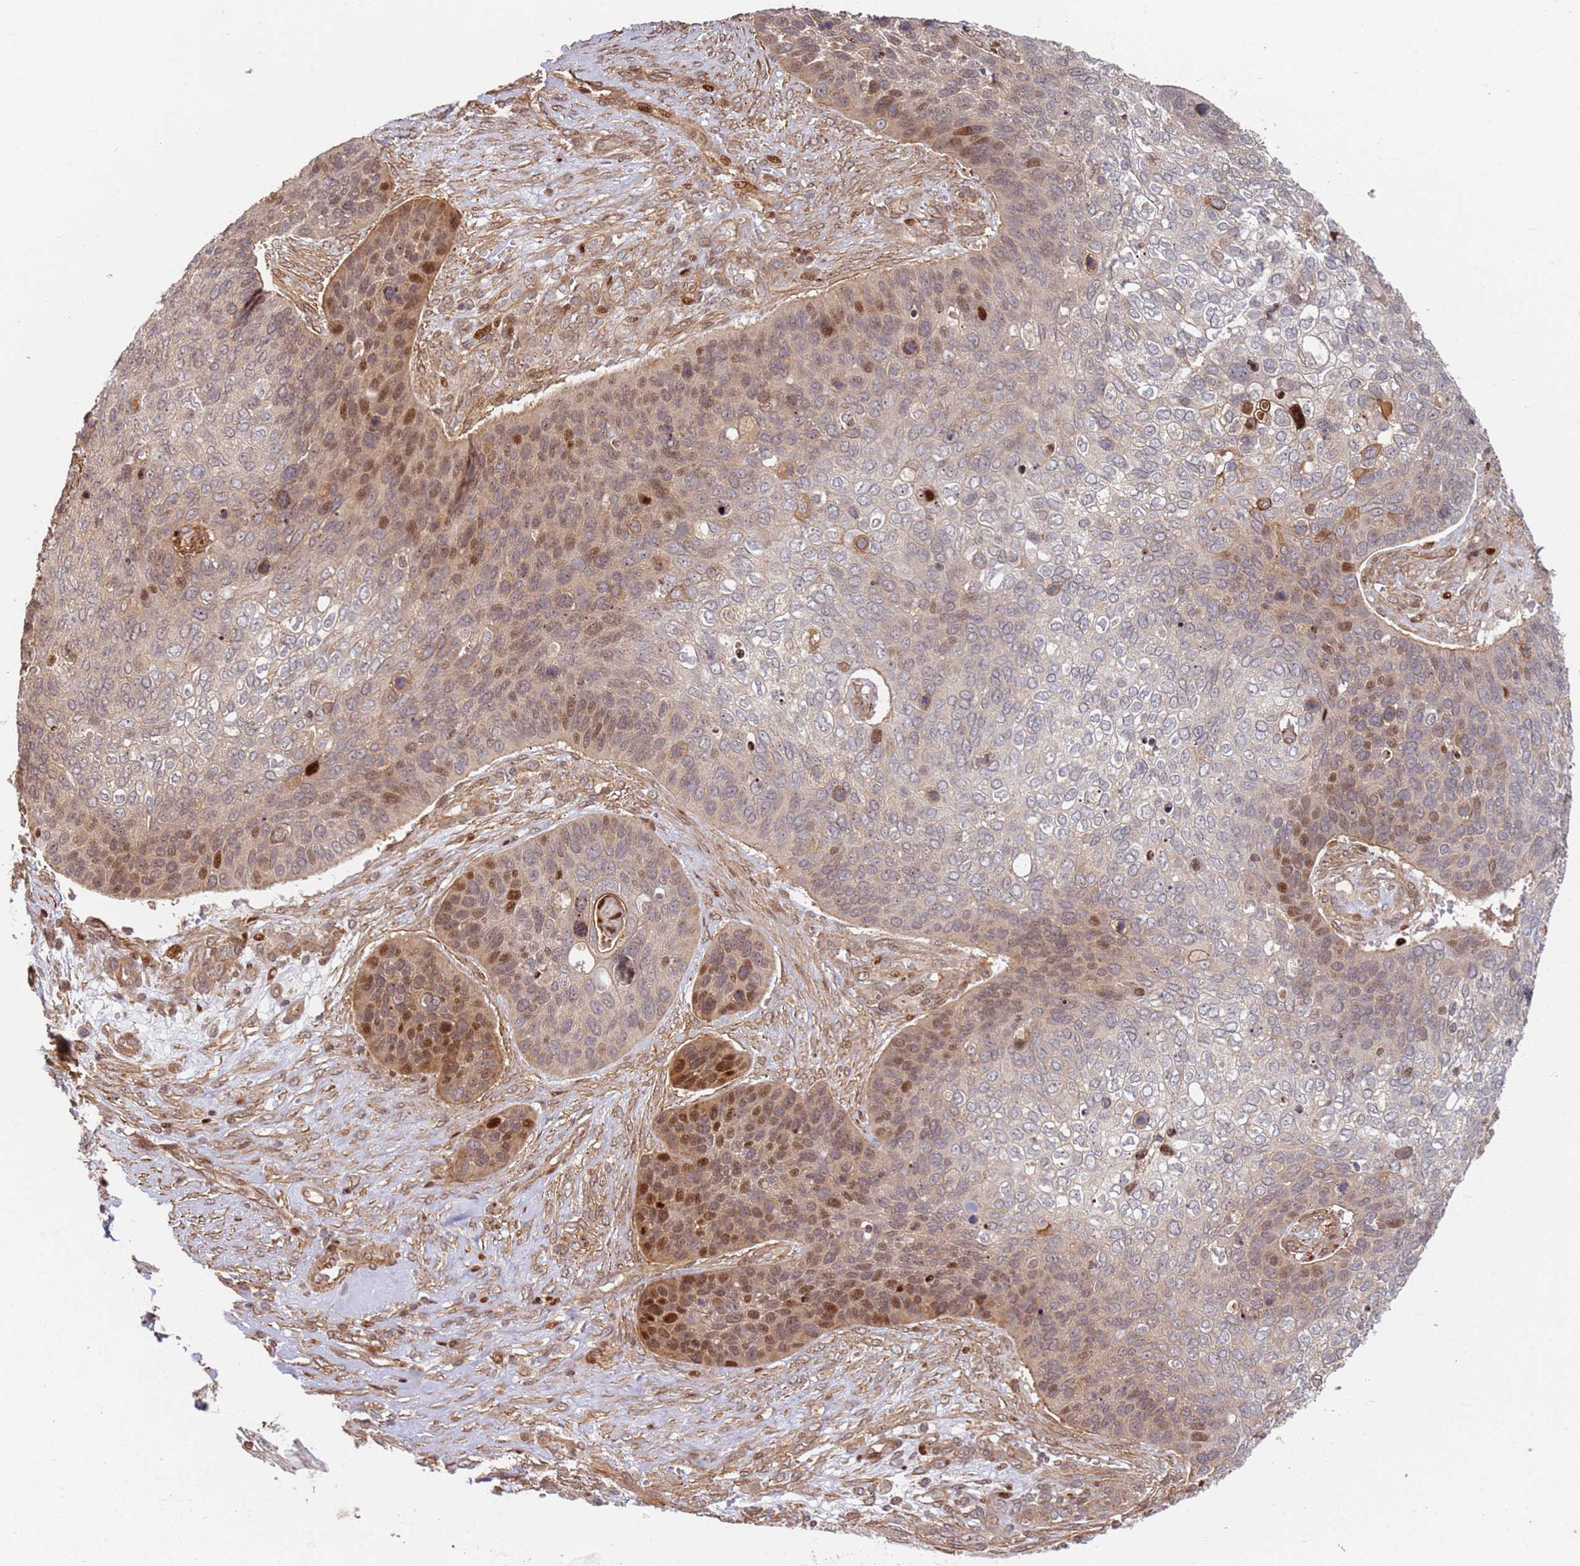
{"staining": {"intensity": "strong", "quantity": "<25%", "location": "nuclear"}, "tissue": "skin cancer", "cell_type": "Tumor cells", "image_type": "cancer", "snomed": [{"axis": "morphology", "description": "Basal cell carcinoma"}, {"axis": "topography", "description": "Skin"}], "caption": "Skin basal cell carcinoma tissue demonstrates strong nuclear expression in about <25% of tumor cells, visualized by immunohistochemistry. Using DAB (3,3'-diaminobenzidine) (brown) and hematoxylin (blue) stains, captured at high magnification using brightfield microscopy.", "gene": "TMEM233", "patient": {"sex": "female", "age": 74}}